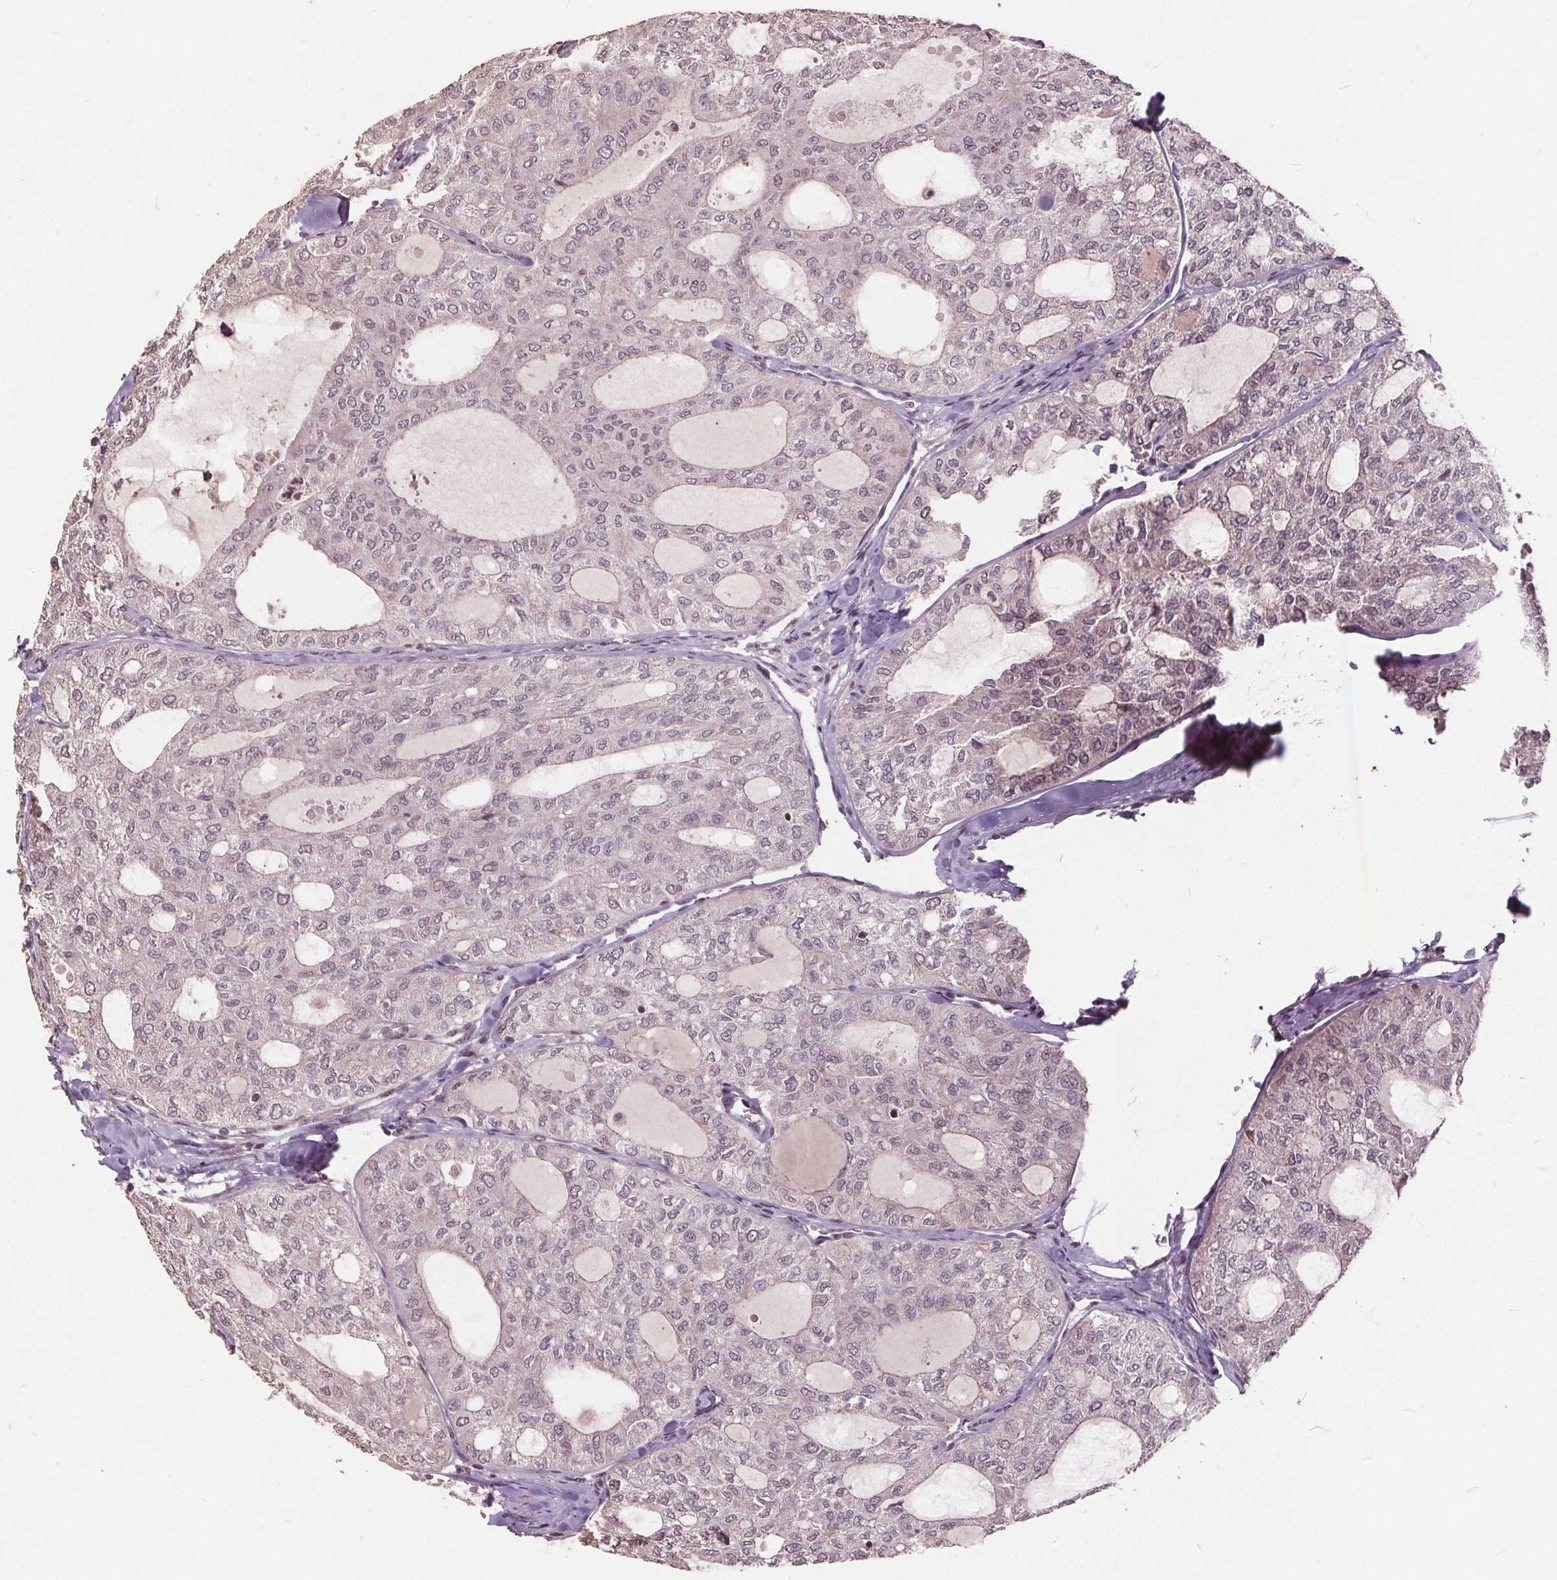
{"staining": {"intensity": "negative", "quantity": "none", "location": "none"}, "tissue": "thyroid cancer", "cell_type": "Tumor cells", "image_type": "cancer", "snomed": [{"axis": "morphology", "description": "Follicular adenoma carcinoma, NOS"}, {"axis": "topography", "description": "Thyroid gland"}], "caption": "There is no significant positivity in tumor cells of thyroid follicular adenoma carcinoma. The staining was performed using DAB to visualize the protein expression in brown, while the nuclei were stained in blue with hematoxylin (Magnification: 20x).", "gene": "DNMT3B", "patient": {"sex": "male", "age": 75}}